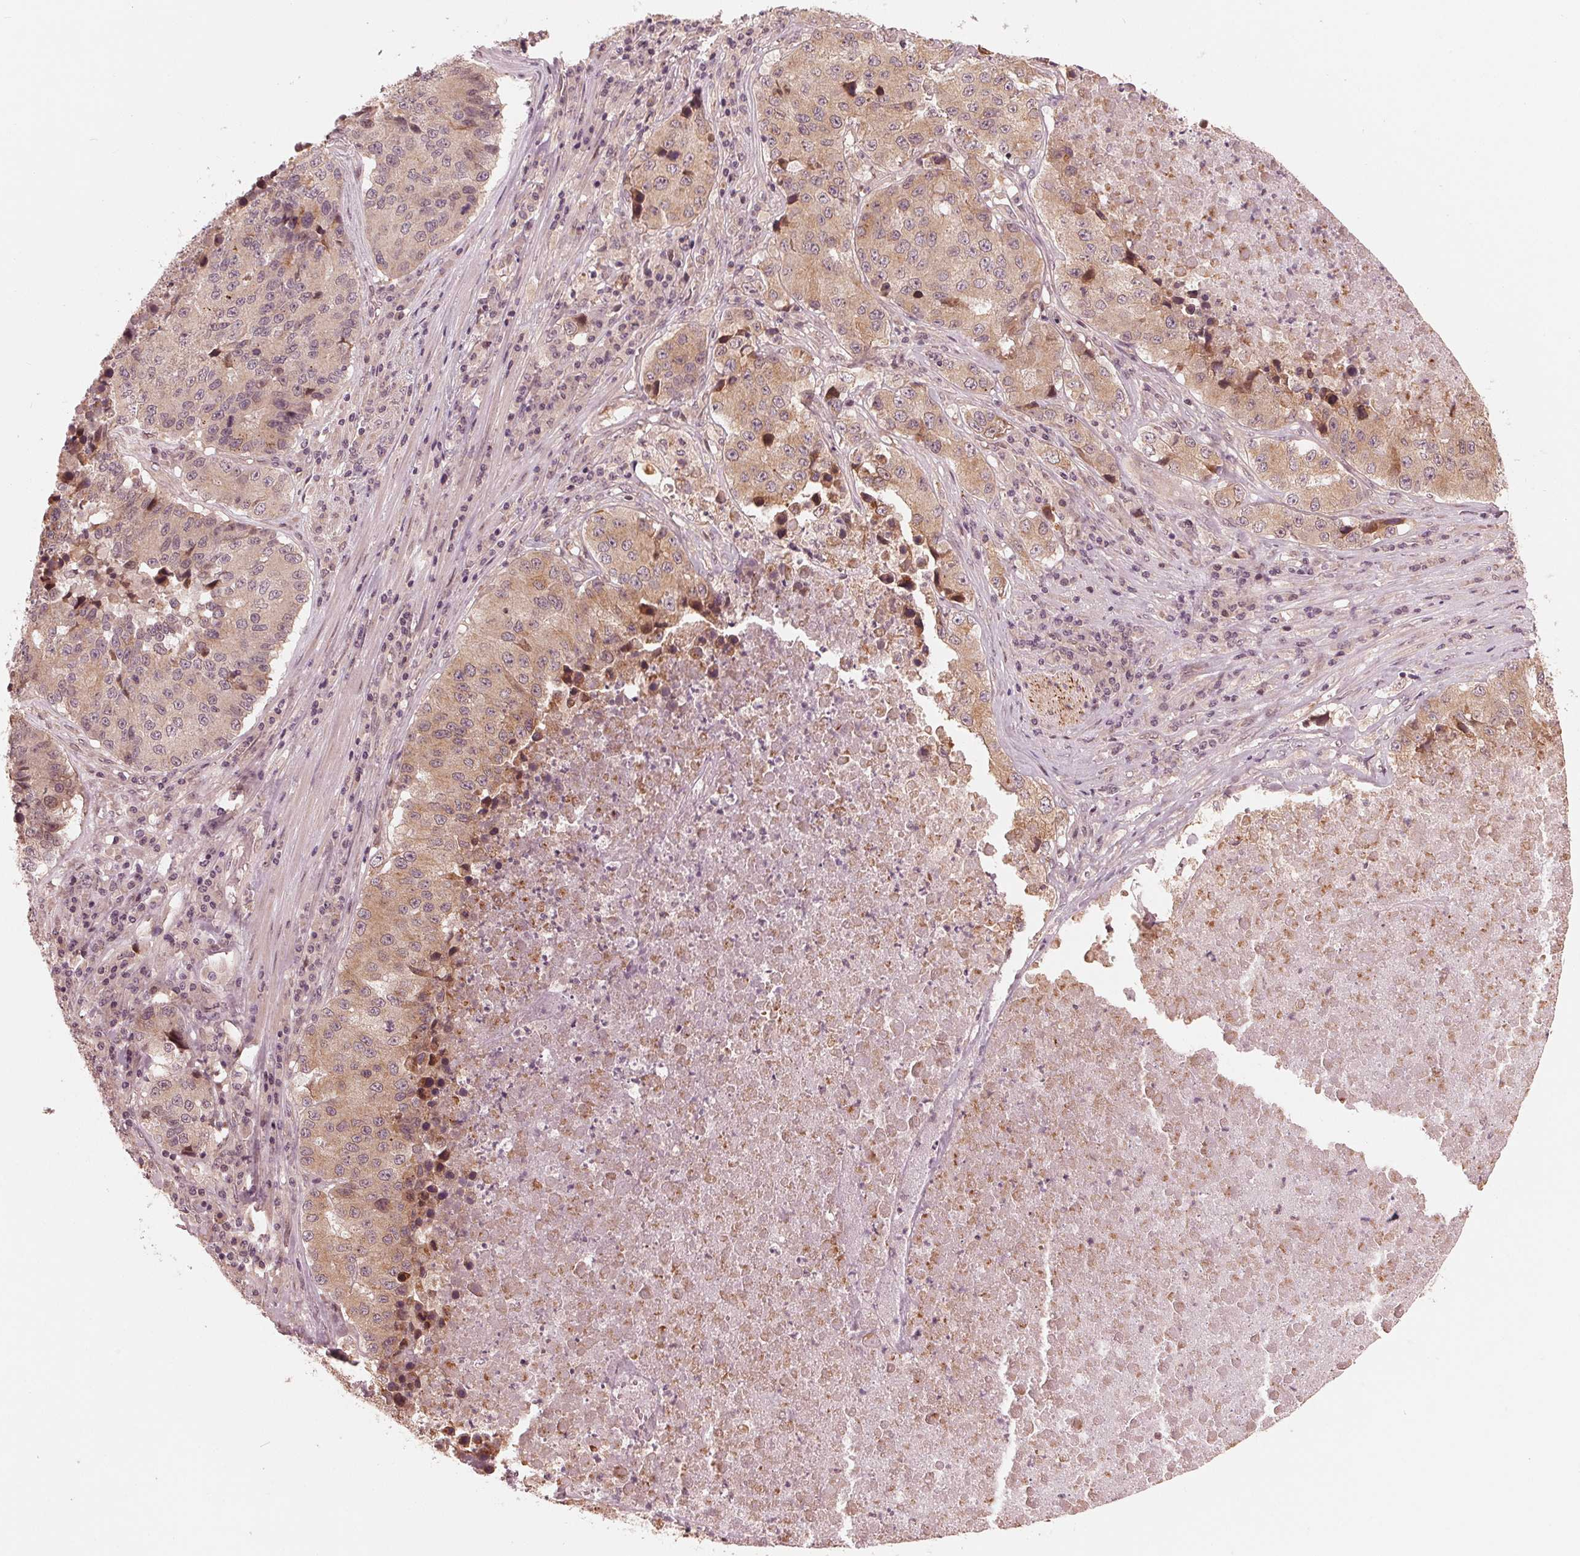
{"staining": {"intensity": "weak", "quantity": ">75%", "location": "cytoplasmic/membranous,nuclear"}, "tissue": "stomach cancer", "cell_type": "Tumor cells", "image_type": "cancer", "snomed": [{"axis": "morphology", "description": "Adenocarcinoma, NOS"}, {"axis": "topography", "description": "Stomach"}], "caption": "Protein staining by IHC reveals weak cytoplasmic/membranous and nuclear positivity in approximately >75% of tumor cells in adenocarcinoma (stomach).", "gene": "ZNF471", "patient": {"sex": "male", "age": 71}}